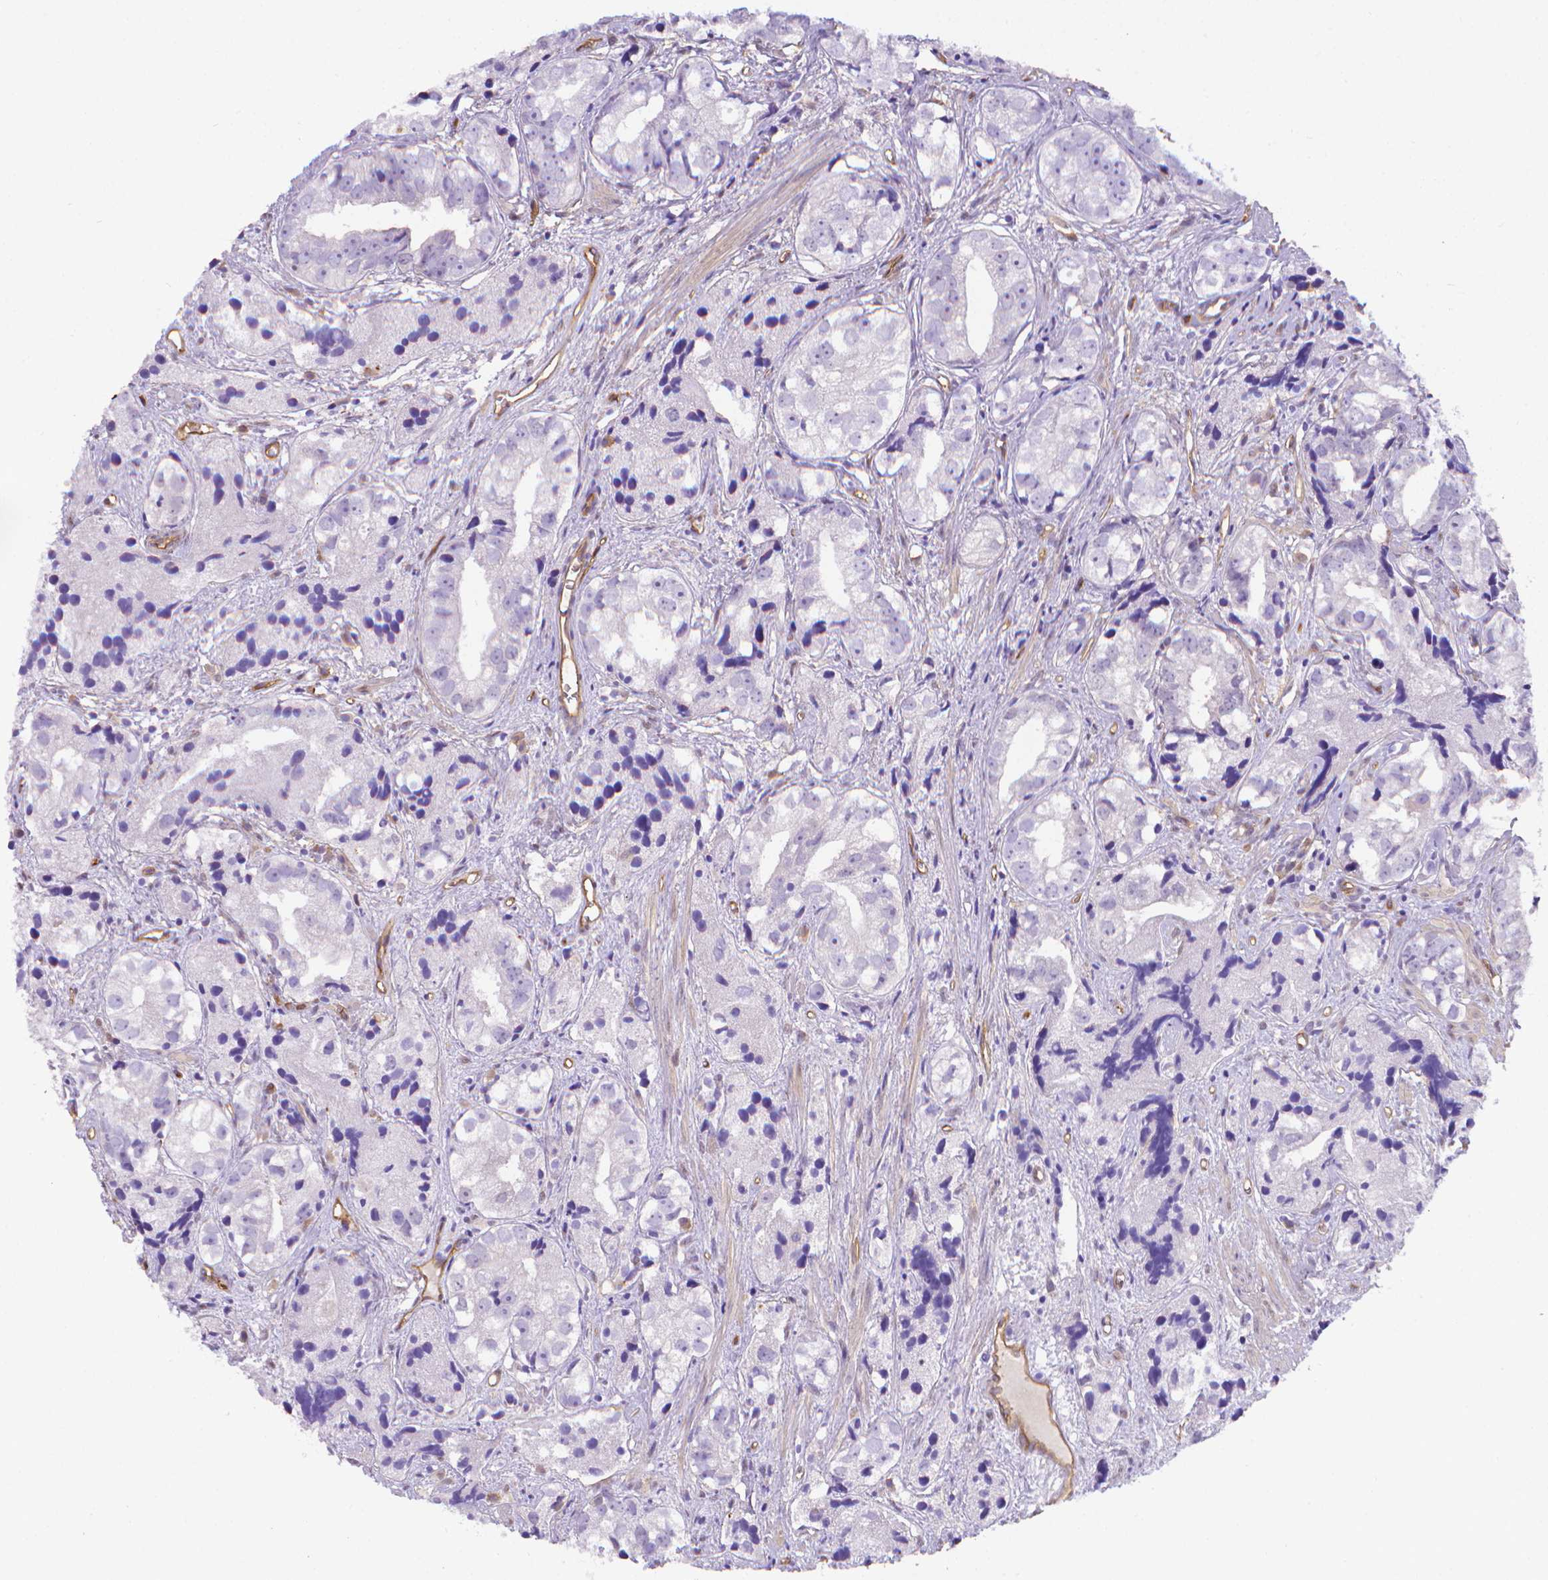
{"staining": {"intensity": "negative", "quantity": "none", "location": "none"}, "tissue": "prostate cancer", "cell_type": "Tumor cells", "image_type": "cancer", "snomed": [{"axis": "morphology", "description": "Adenocarcinoma, High grade"}, {"axis": "topography", "description": "Prostate"}], "caption": "The photomicrograph shows no significant staining in tumor cells of high-grade adenocarcinoma (prostate). Brightfield microscopy of immunohistochemistry (IHC) stained with DAB (brown) and hematoxylin (blue), captured at high magnification.", "gene": "CLIC4", "patient": {"sex": "male", "age": 68}}